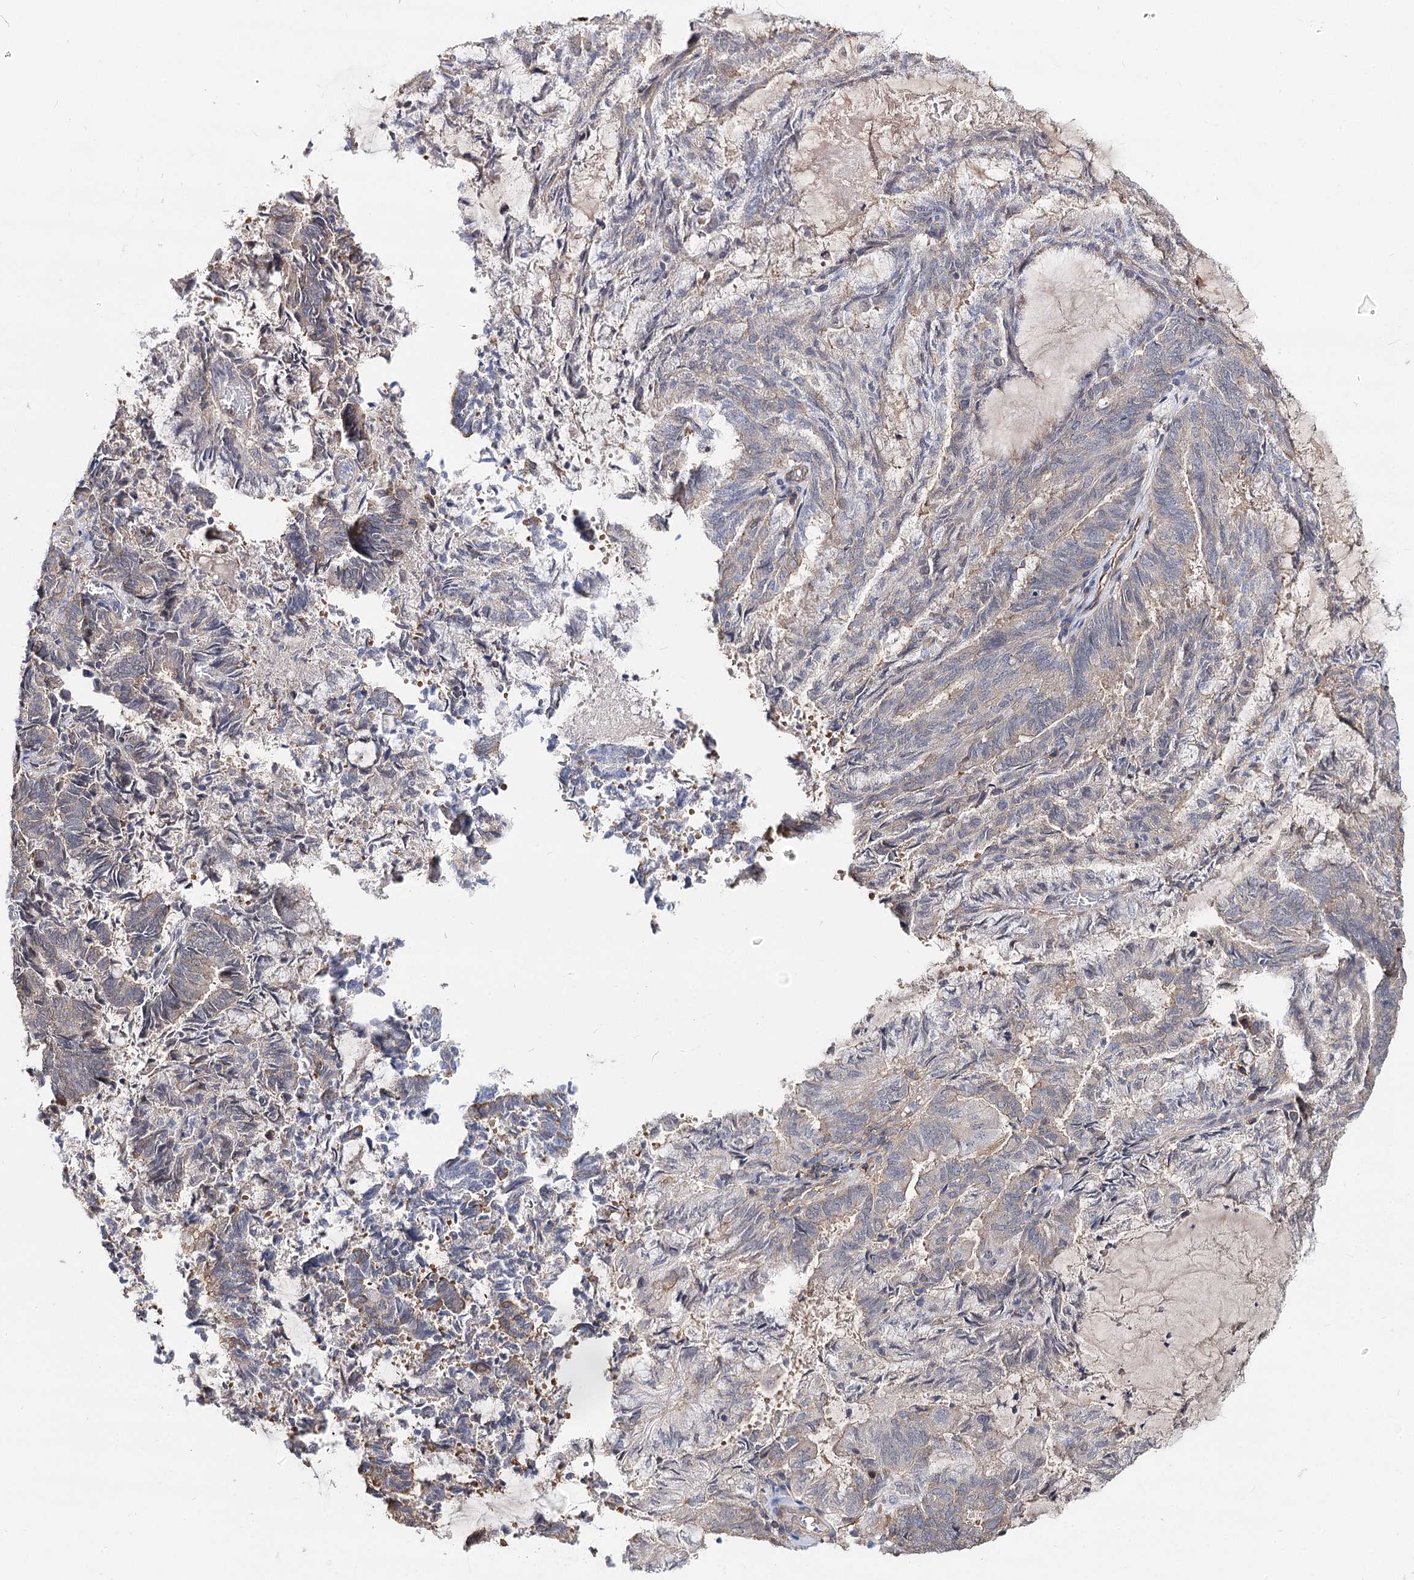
{"staining": {"intensity": "weak", "quantity": "<25%", "location": "cytoplasmic/membranous"}, "tissue": "endometrial cancer", "cell_type": "Tumor cells", "image_type": "cancer", "snomed": [{"axis": "morphology", "description": "Adenocarcinoma, NOS"}, {"axis": "topography", "description": "Endometrium"}], "caption": "The photomicrograph demonstrates no significant expression in tumor cells of endometrial cancer.", "gene": "TMEM218", "patient": {"sex": "female", "age": 80}}